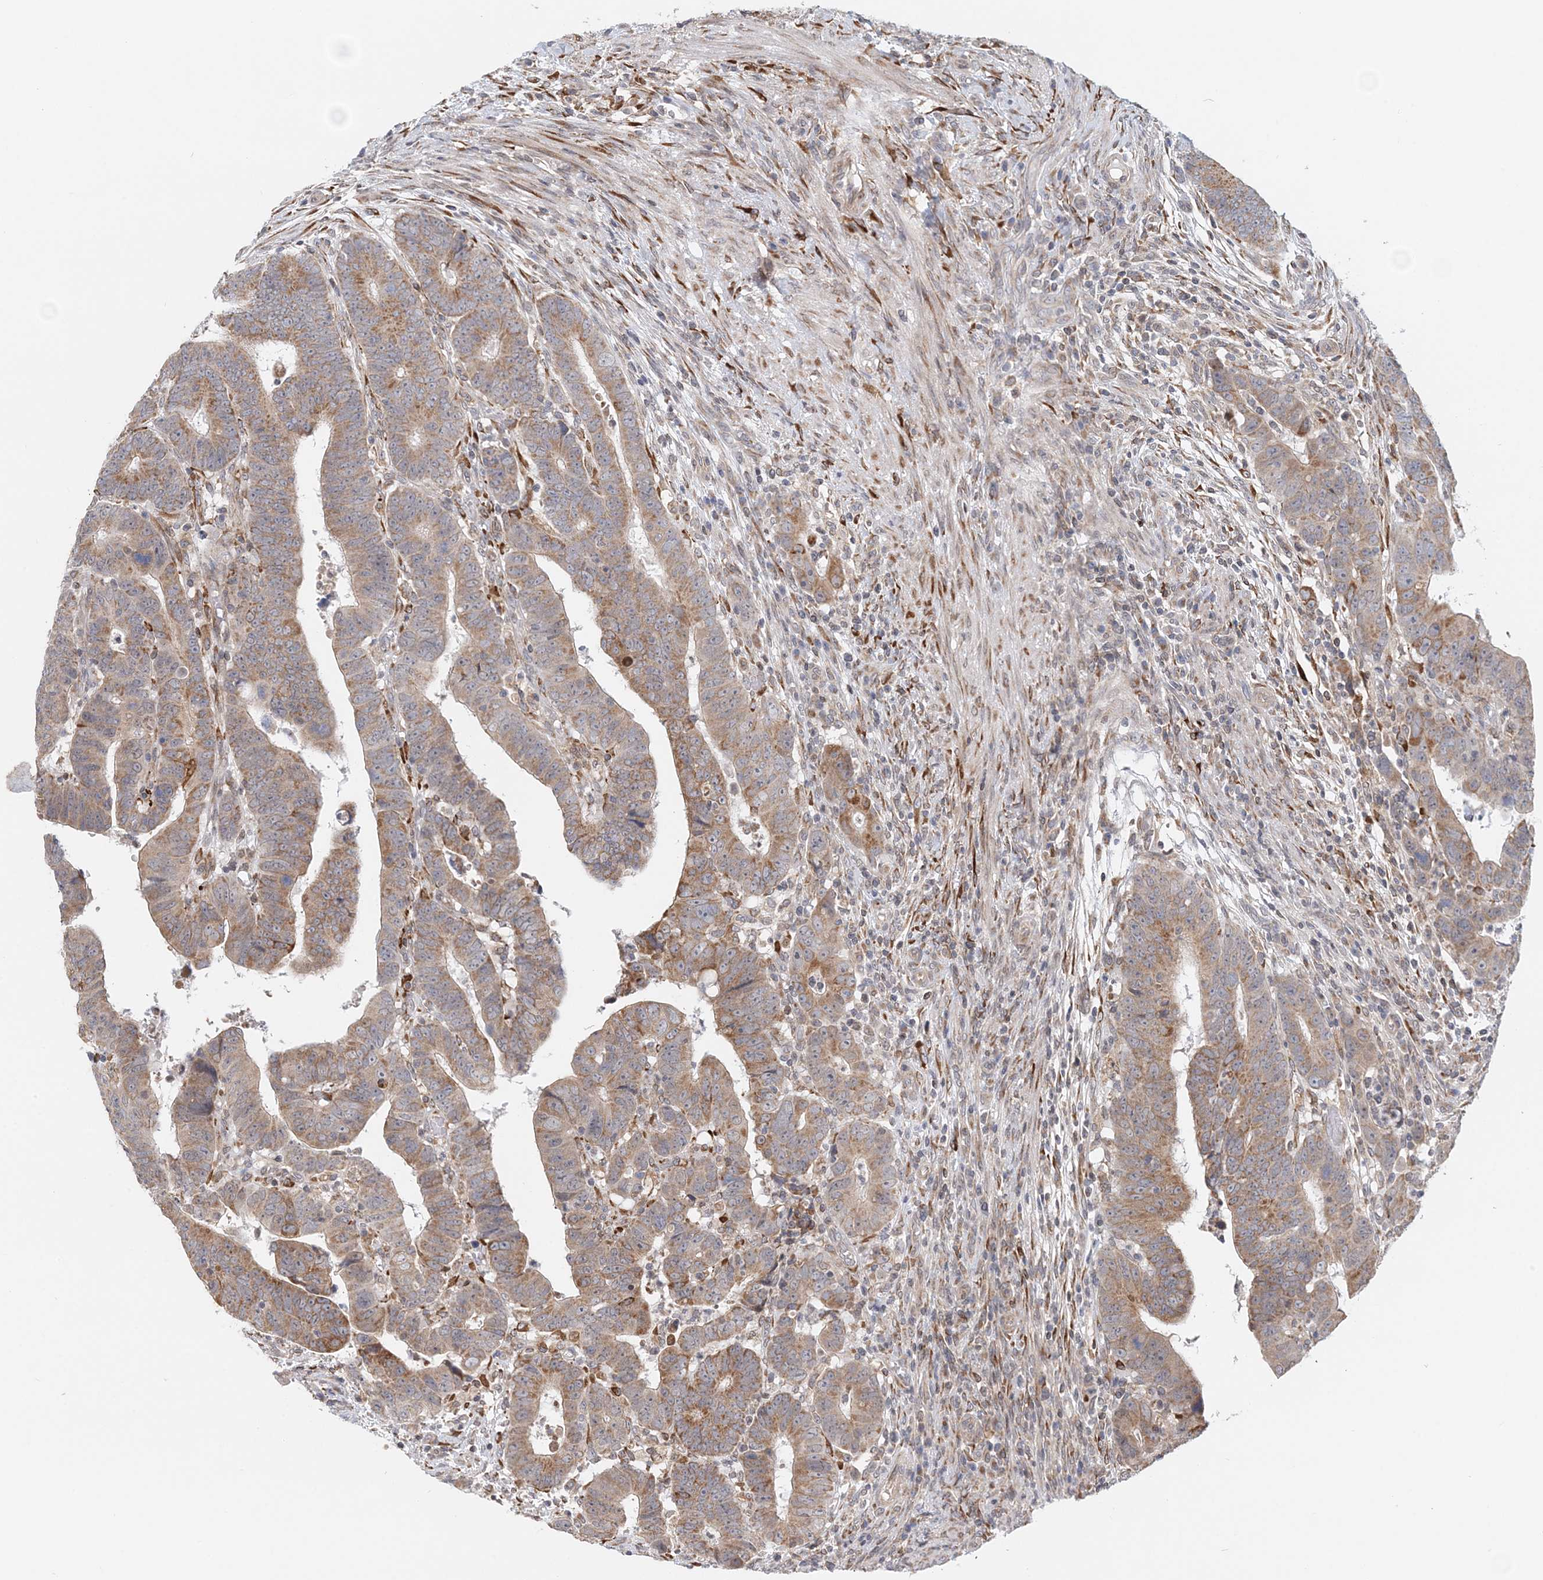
{"staining": {"intensity": "moderate", "quantity": ">75%", "location": "cytoplasmic/membranous"}, "tissue": "colorectal cancer", "cell_type": "Tumor cells", "image_type": "cancer", "snomed": [{"axis": "morphology", "description": "Normal tissue, NOS"}, {"axis": "morphology", "description": "Adenocarcinoma, NOS"}, {"axis": "topography", "description": "Rectum"}], "caption": "Immunohistochemistry (DAB) staining of colorectal cancer (adenocarcinoma) exhibits moderate cytoplasmic/membranous protein staining in approximately >75% of tumor cells.", "gene": "PCYOX1L", "patient": {"sex": "female", "age": 65}}